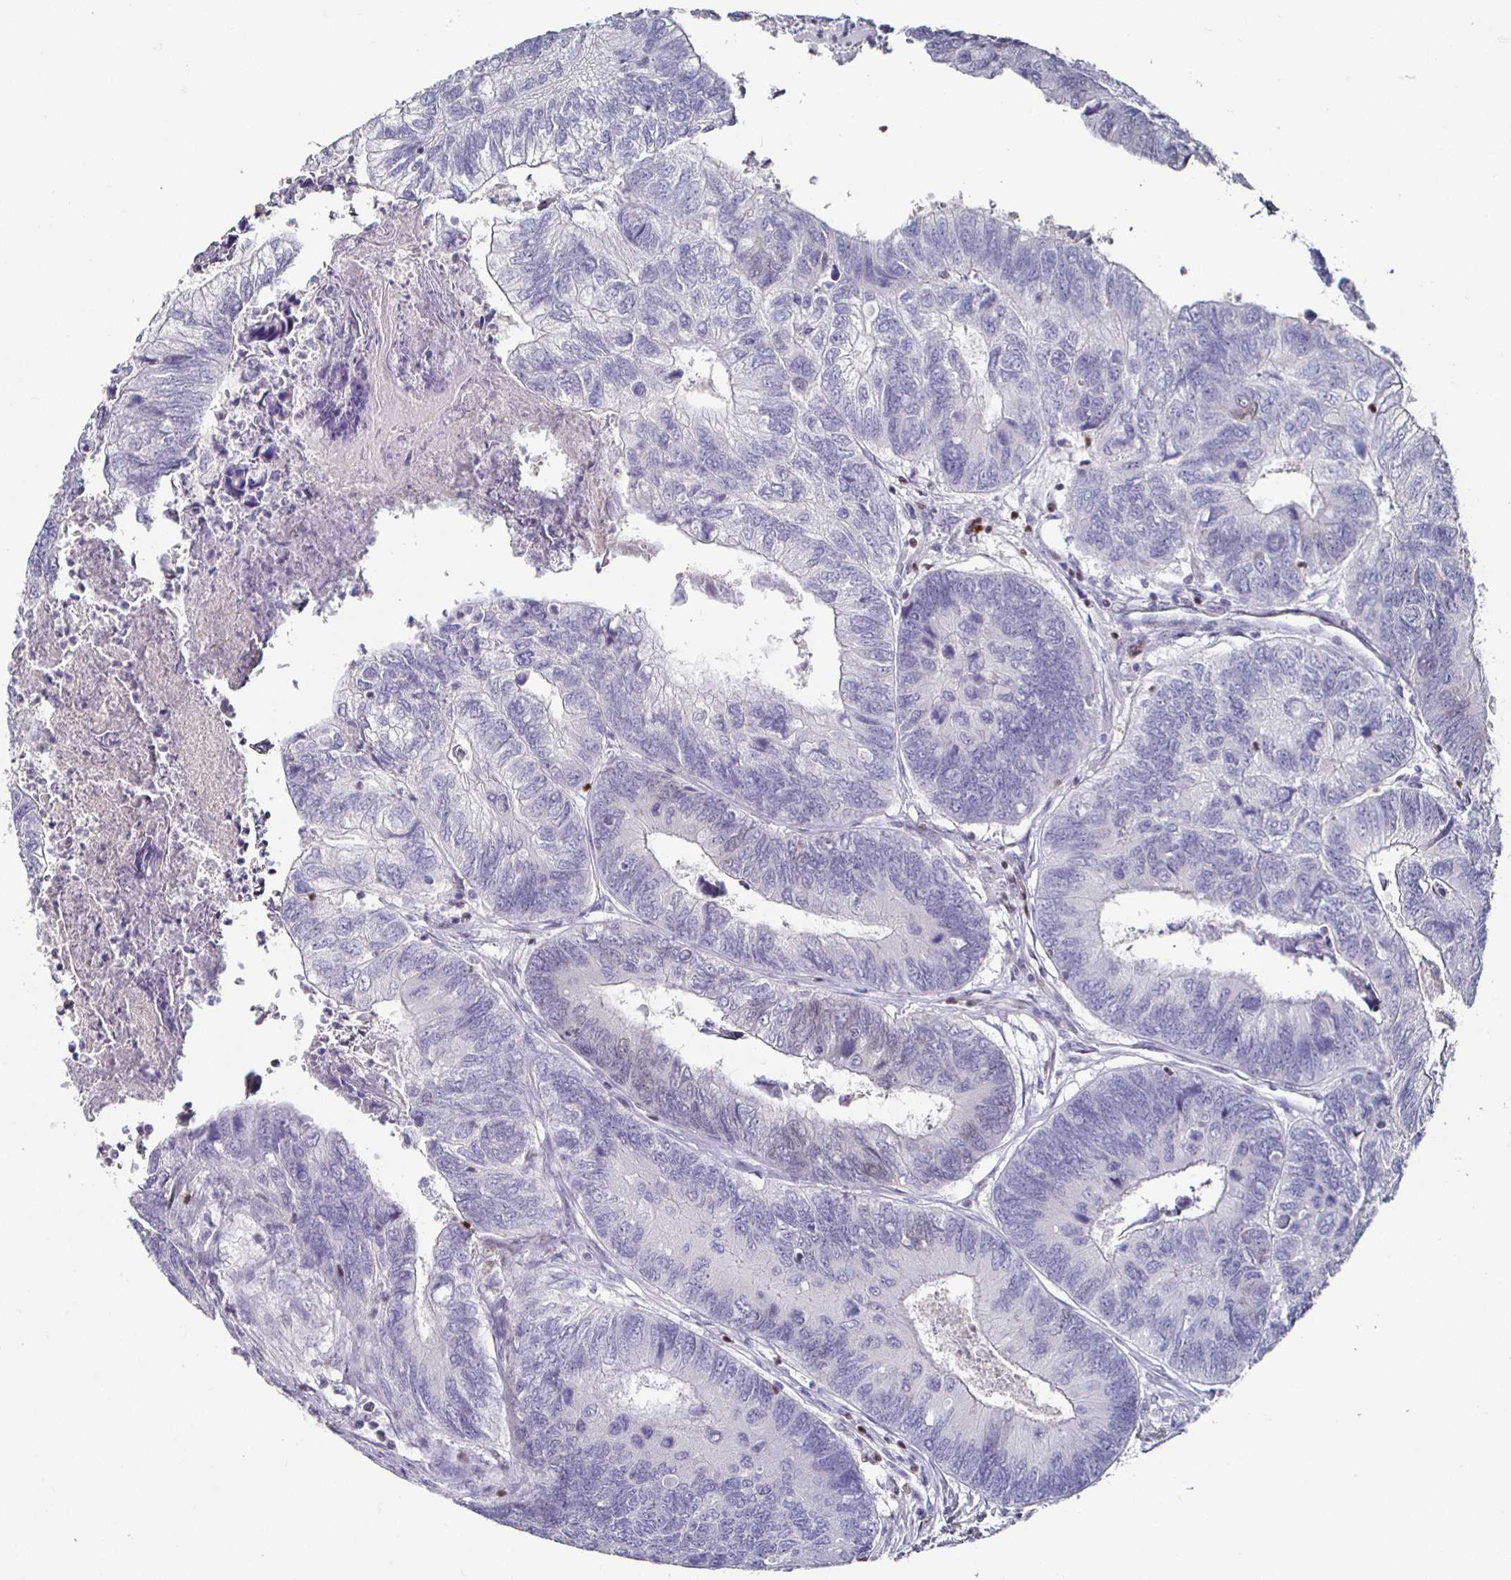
{"staining": {"intensity": "negative", "quantity": "none", "location": "none"}, "tissue": "colorectal cancer", "cell_type": "Tumor cells", "image_type": "cancer", "snomed": [{"axis": "morphology", "description": "Adenocarcinoma, NOS"}, {"axis": "topography", "description": "Colon"}], "caption": "The micrograph shows no significant positivity in tumor cells of colorectal adenocarcinoma.", "gene": "RUNX2", "patient": {"sex": "female", "age": 67}}